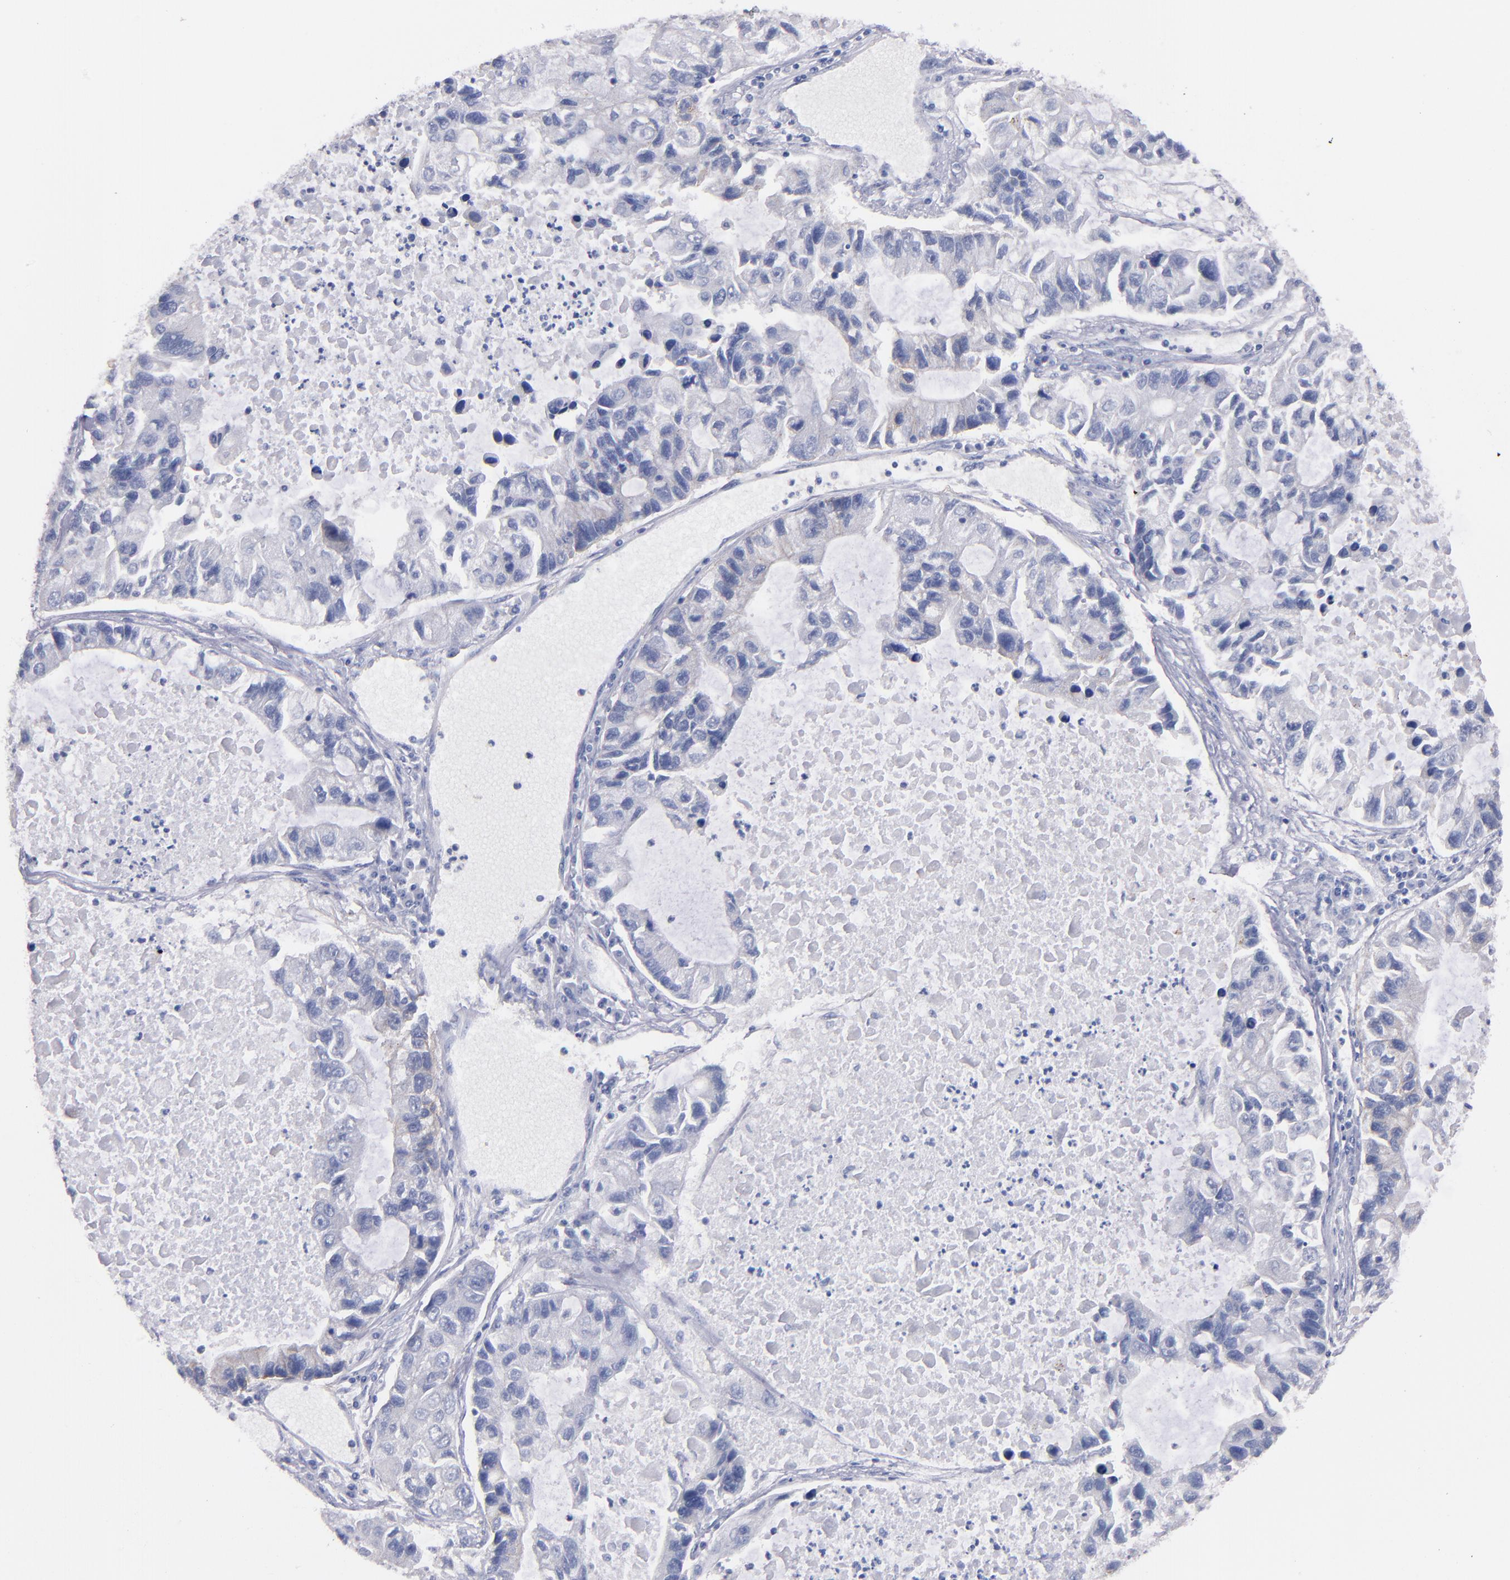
{"staining": {"intensity": "negative", "quantity": "none", "location": "none"}, "tissue": "lung cancer", "cell_type": "Tumor cells", "image_type": "cancer", "snomed": [{"axis": "morphology", "description": "Adenocarcinoma, NOS"}, {"axis": "topography", "description": "Lung"}], "caption": "Human adenocarcinoma (lung) stained for a protein using IHC reveals no positivity in tumor cells.", "gene": "KIT", "patient": {"sex": "female", "age": 51}}